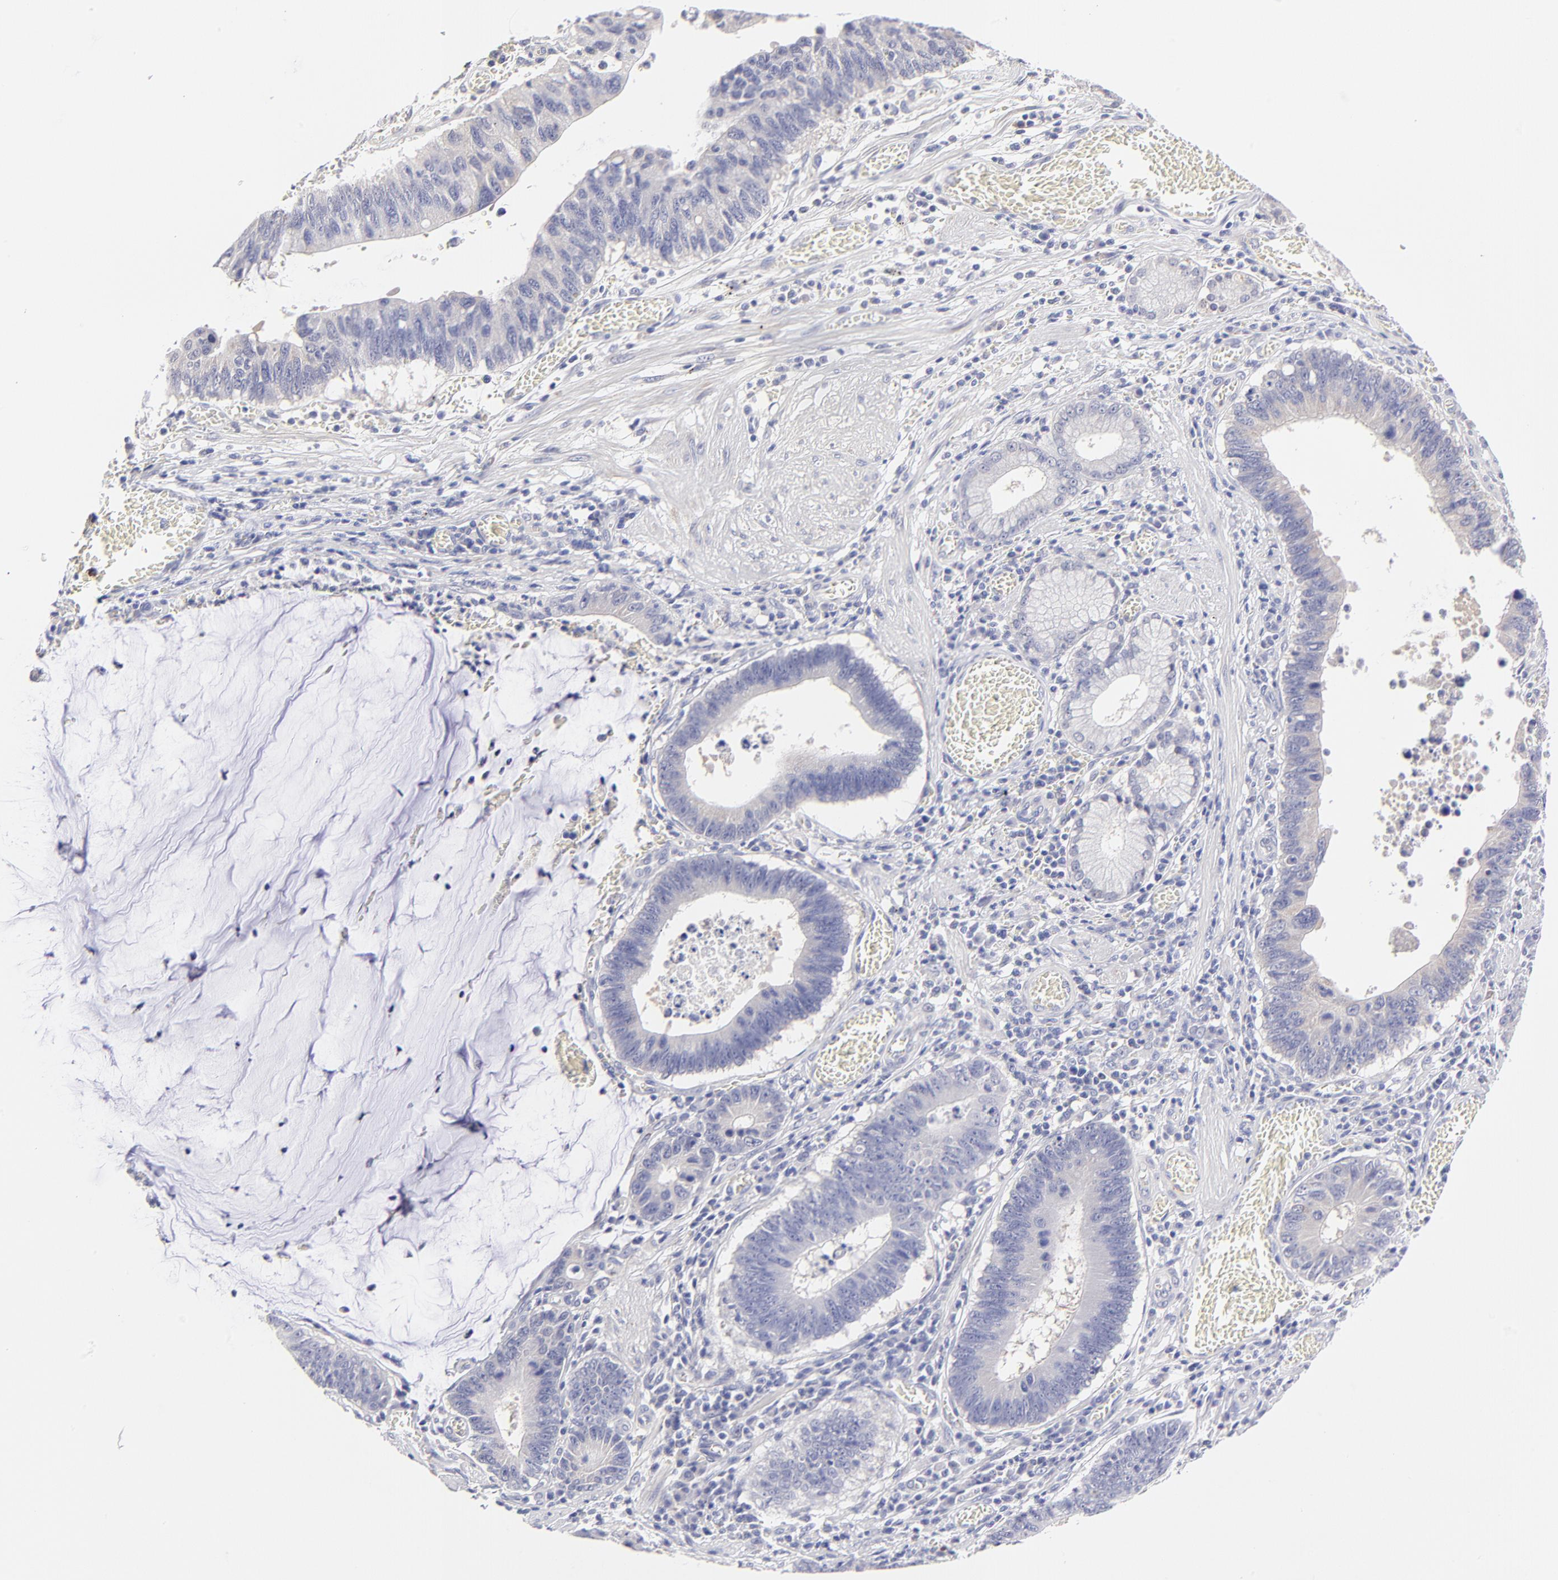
{"staining": {"intensity": "negative", "quantity": "none", "location": "none"}, "tissue": "stomach cancer", "cell_type": "Tumor cells", "image_type": "cancer", "snomed": [{"axis": "morphology", "description": "Adenocarcinoma, NOS"}, {"axis": "topography", "description": "Stomach"}, {"axis": "topography", "description": "Gastric cardia"}], "caption": "There is no significant positivity in tumor cells of stomach adenocarcinoma.", "gene": "BTG2", "patient": {"sex": "male", "age": 59}}